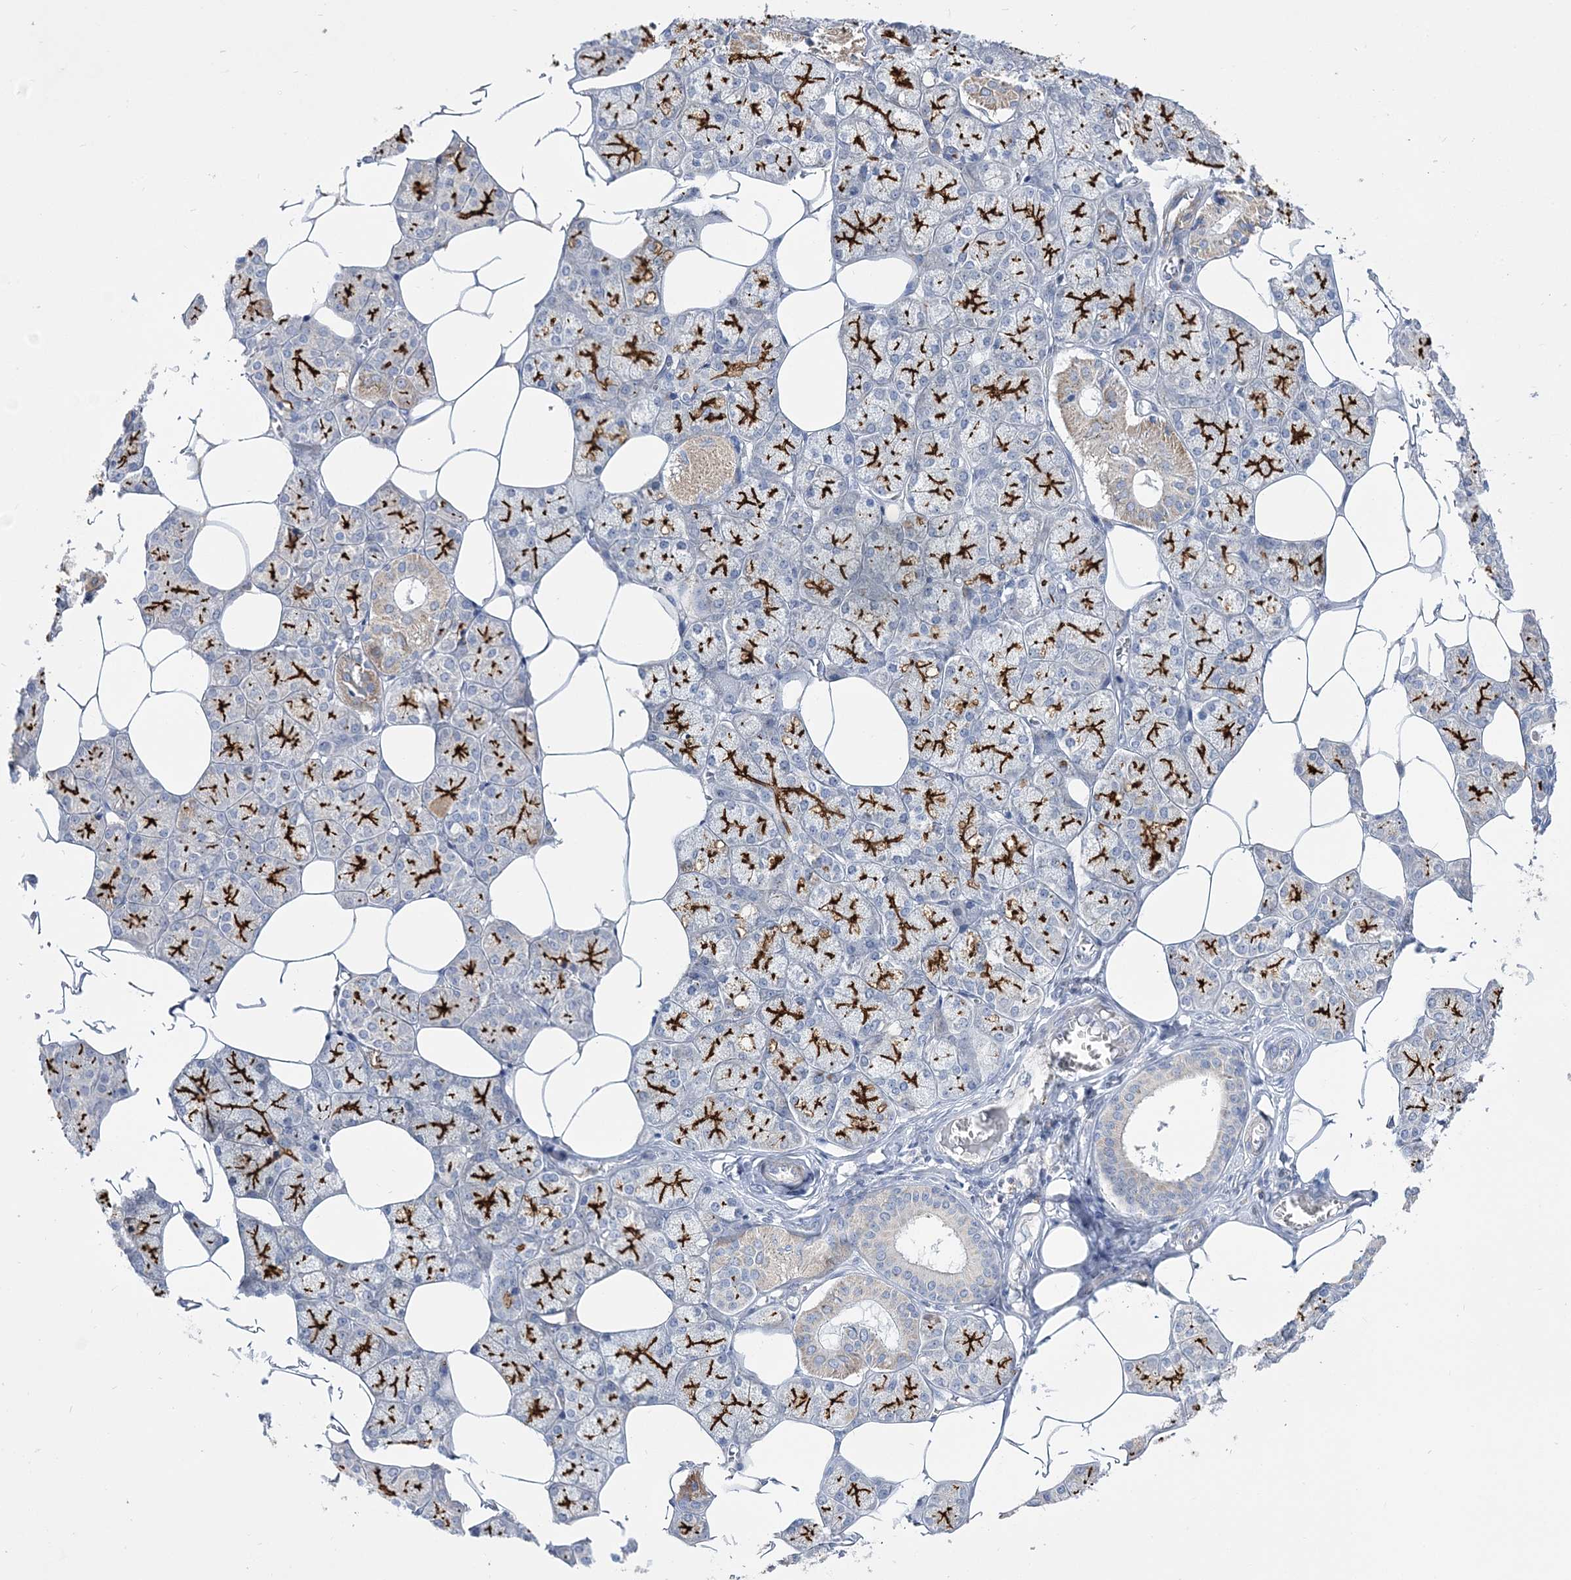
{"staining": {"intensity": "strong", "quantity": "25%-75%", "location": "cytoplasmic/membranous"}, "tissue": "salivary gland", "cell_type": "Glandular cells", "image_type": "normal", "snomed": [{"axis": "morphology", "description": "Normal tissue, NOS"}, {"axis": "topography", "description": "Salivary gland"}], "caption": "Salivary gland stained with a brown dye demonstrates strong cytoplasmic/membranous positive staining in about 25%-75% of glandular cells.", "gene": "ANO1", "patient": {"sex": "male", "age": 62}}